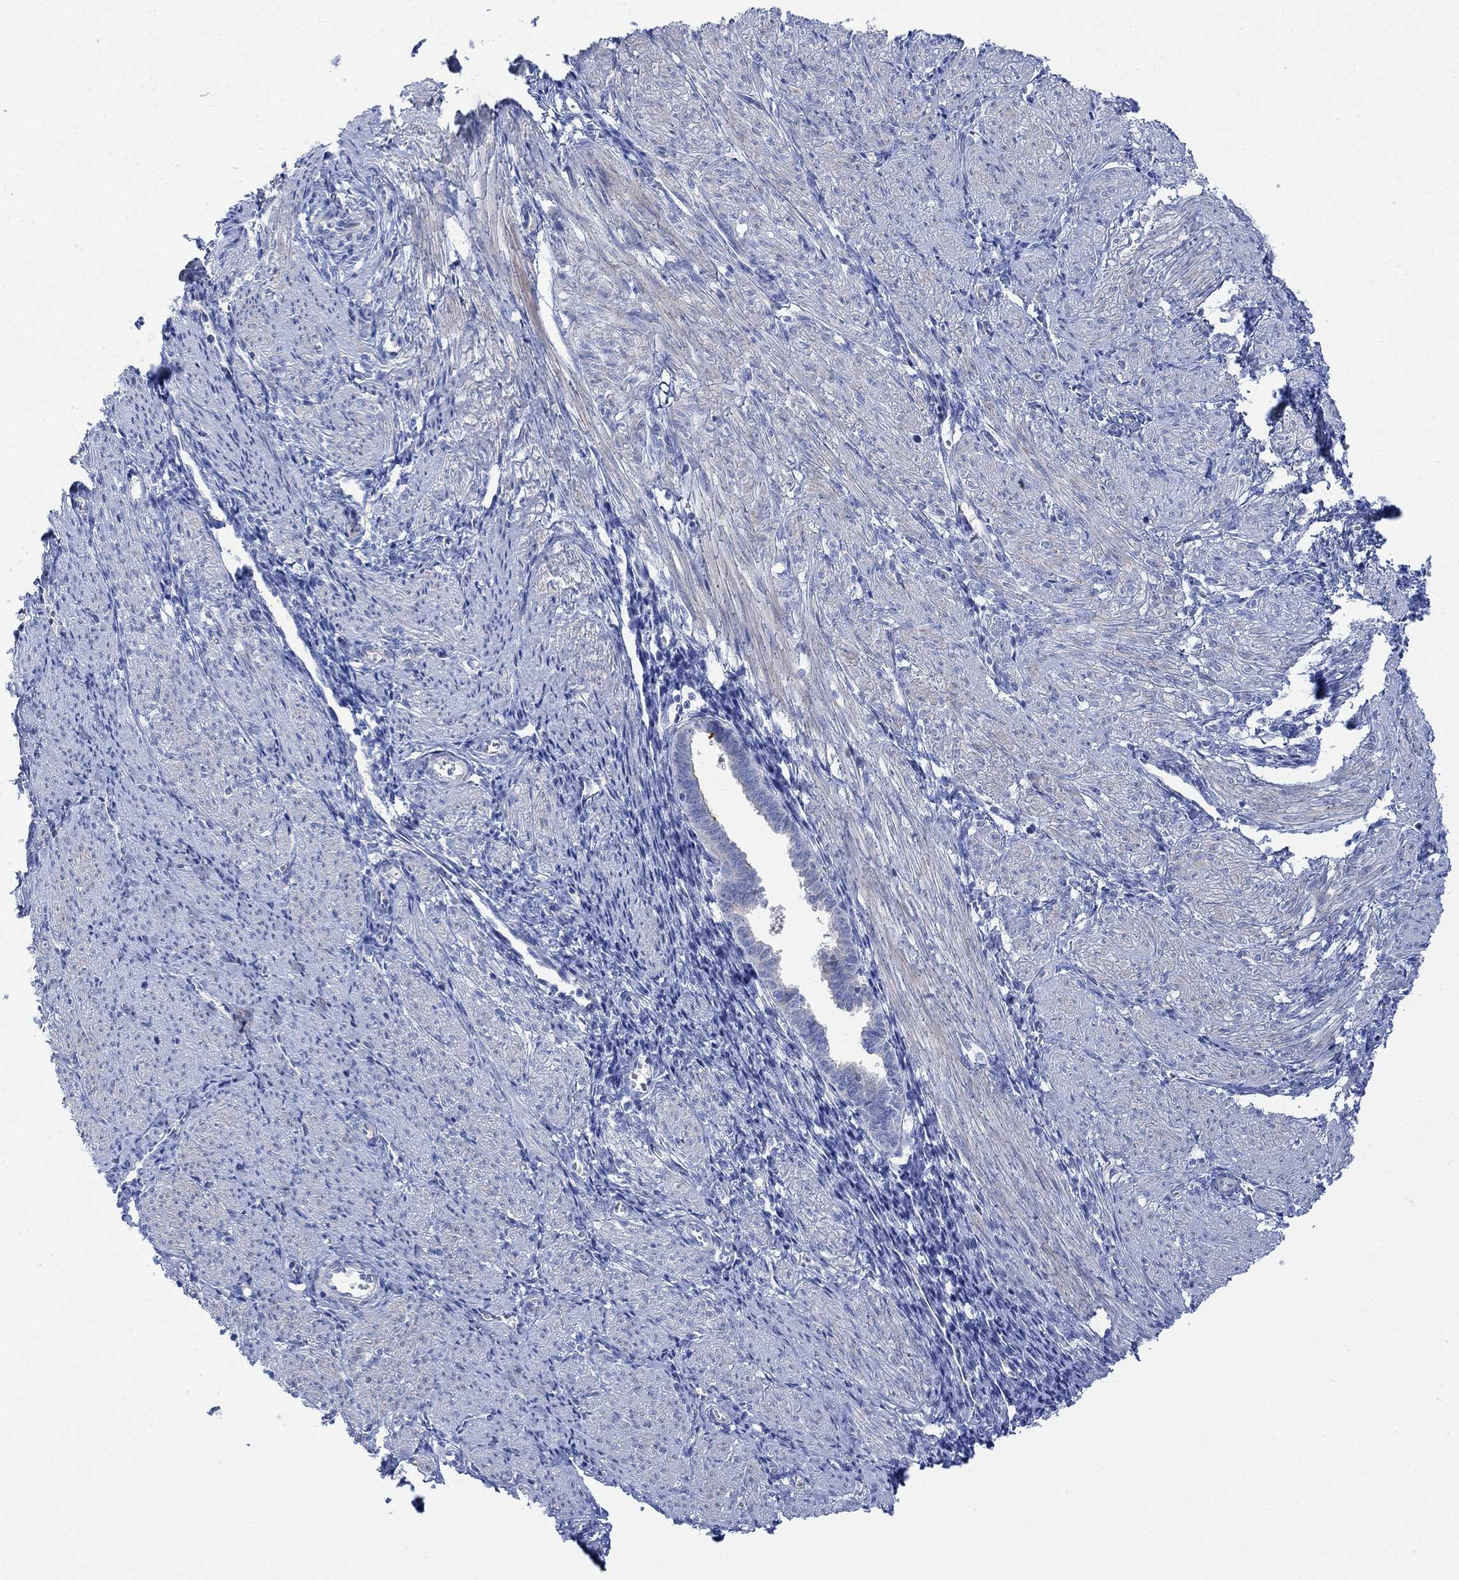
{"staining": {"intensity": "negative", "quantity": "none", "location": "none"}, "tissue": "endometrium", "cell_type": "Cells in endometrial stroma", "image_type": "normal", "snomed": [{"axis": "morphology", "description": "Normal tissue, NOS"}, {"axis": "topography", "description": "Endometrium"}], "caption": "Image shows no protein expression in cells in endometrial stroma of normal endometrium. (Stains: DAB (3,3'-diaminobenzidine) immunohistochemistry with hematoxylin counter stain, Microscopy: brightfield microscopy at high magnification).", "gene": "TLDC2", "patient": {"sex": "female", "age": 37}}